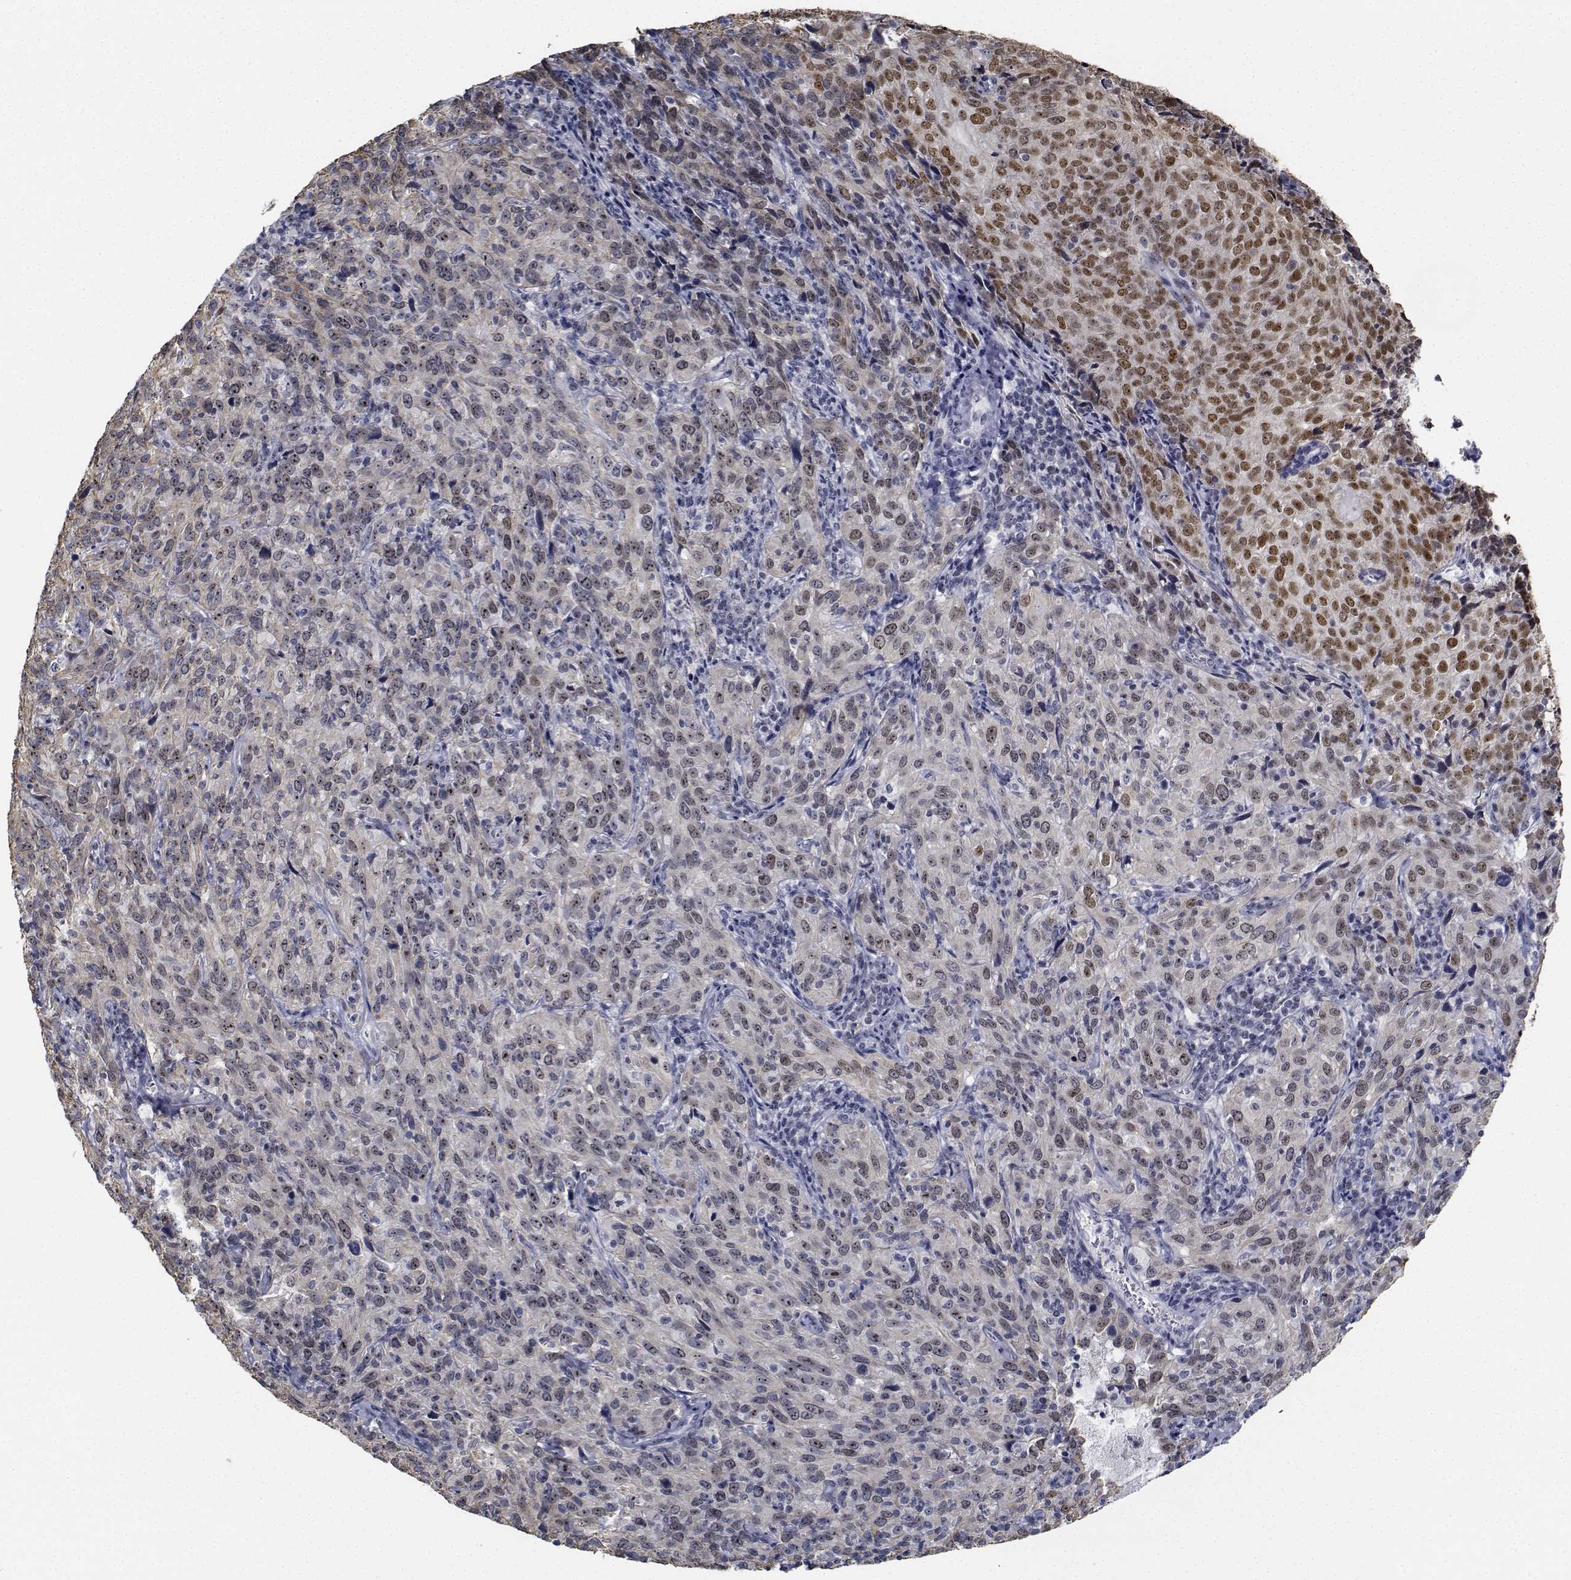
{"staining": {"intensity": "moderate", "quantity": "<25%", "location": "nuclear"}, "tissue": "cervical cancer", "cell_type": "Tumor cells", "image_type": "cancer", "snomed": [{"axis": "morphology", "description": "Squamous cell carcinoma, NOS"}, {"axis": "topography", "description": "Cervix"}], "caption": "Cervical cancer stained for a protein (brown) reveals moderate nuclear positive staining in approximately <25% of tumor cells.", "gene": "NVL", "patient": {"sex": "female", "age": 51}}